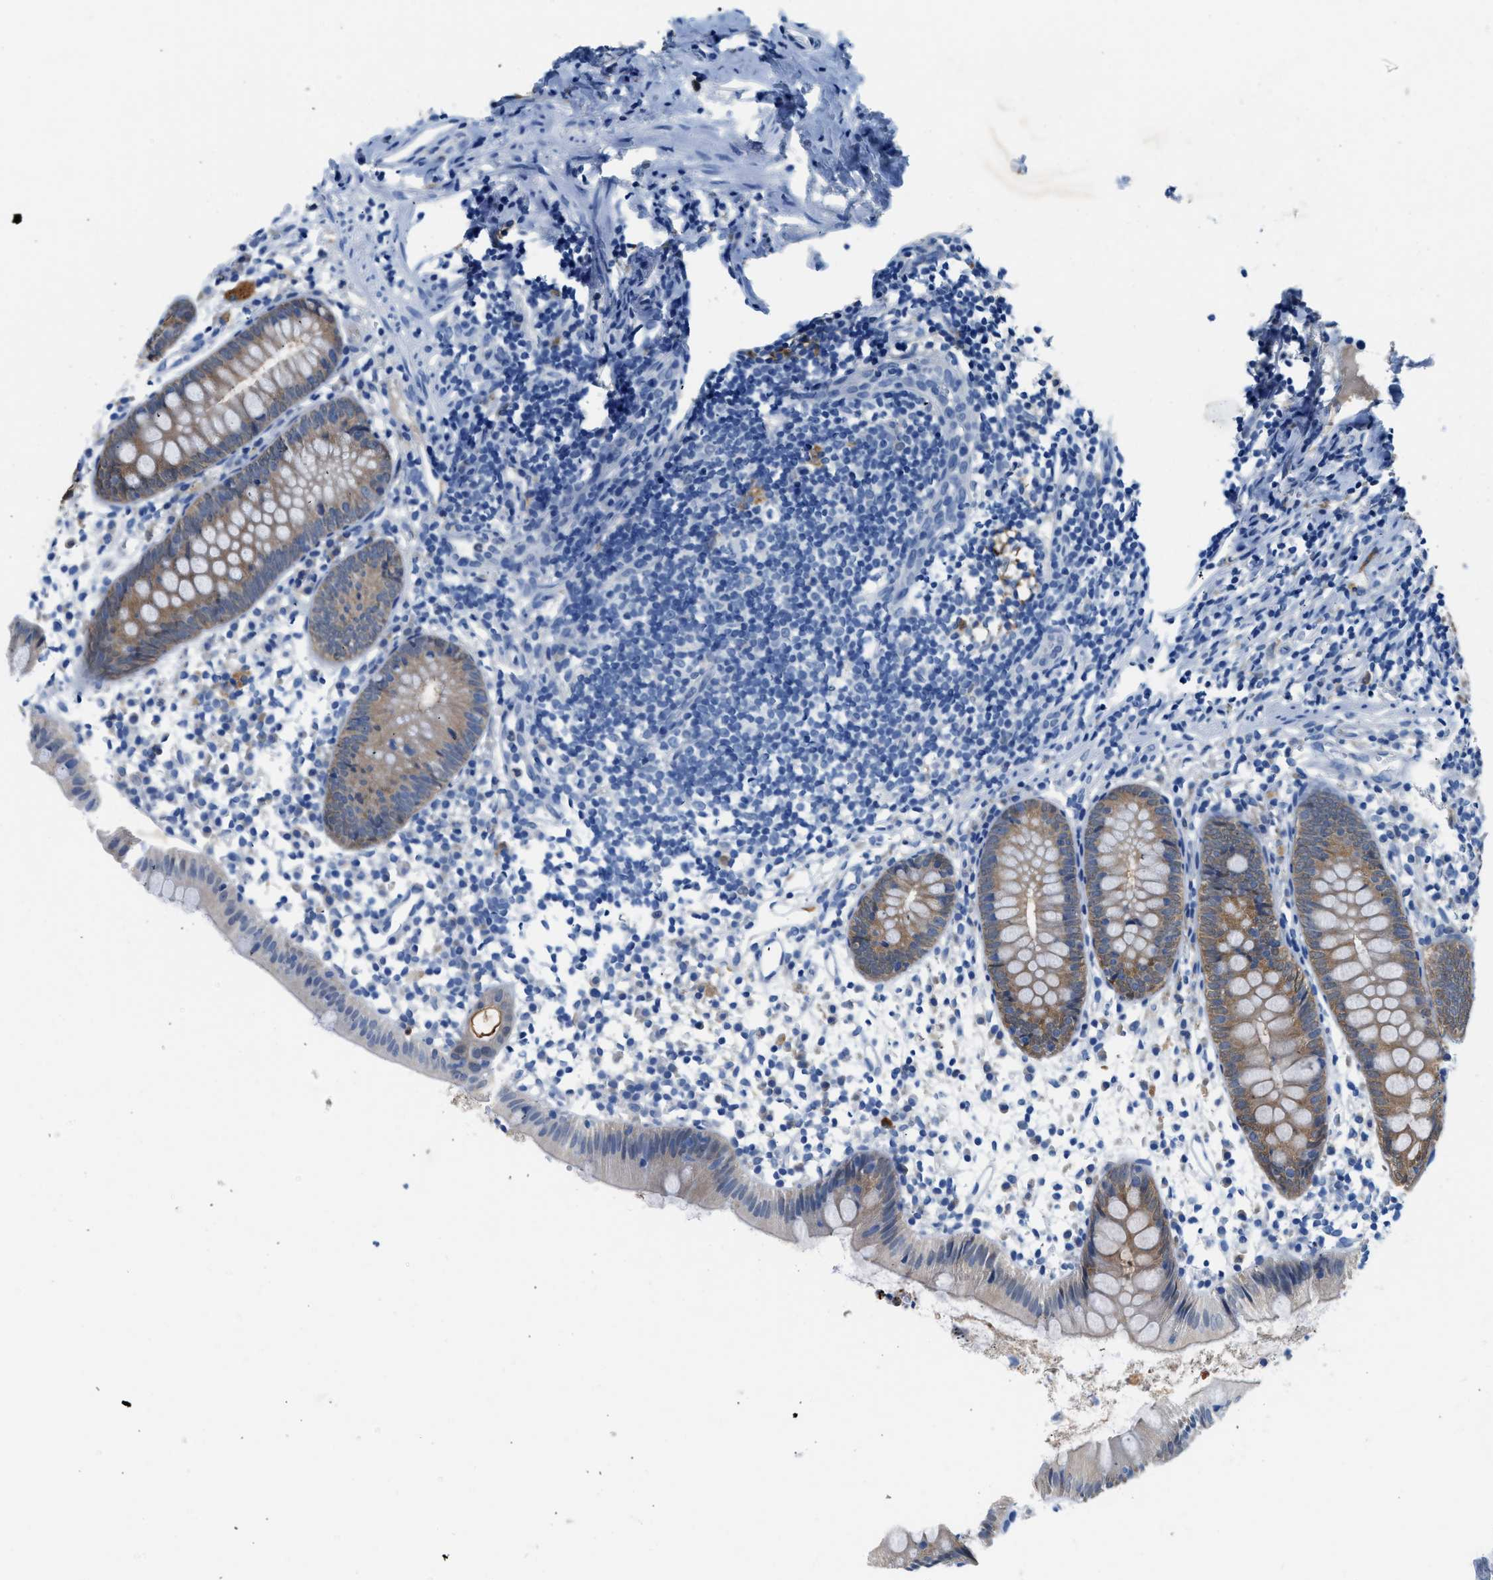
{"staining": {"intensity": "negative", "quantity": "none", "location": "none"}, "tissue": "appendix", "cell_type": "Glandular cells", "image_type": "normal", "snomed": [{"axis": "morphology", "description": "Normal tissue, NOS"}, {"axis": "topography", "description": "Appendix"}], "caption": "An immunohistochemistry photomicrograph of unremarkable appendix is shown. There is no staining in glandular cells of appendix.", "gene": "FADS6", "patient": {"sex": "female", "age": 20}}